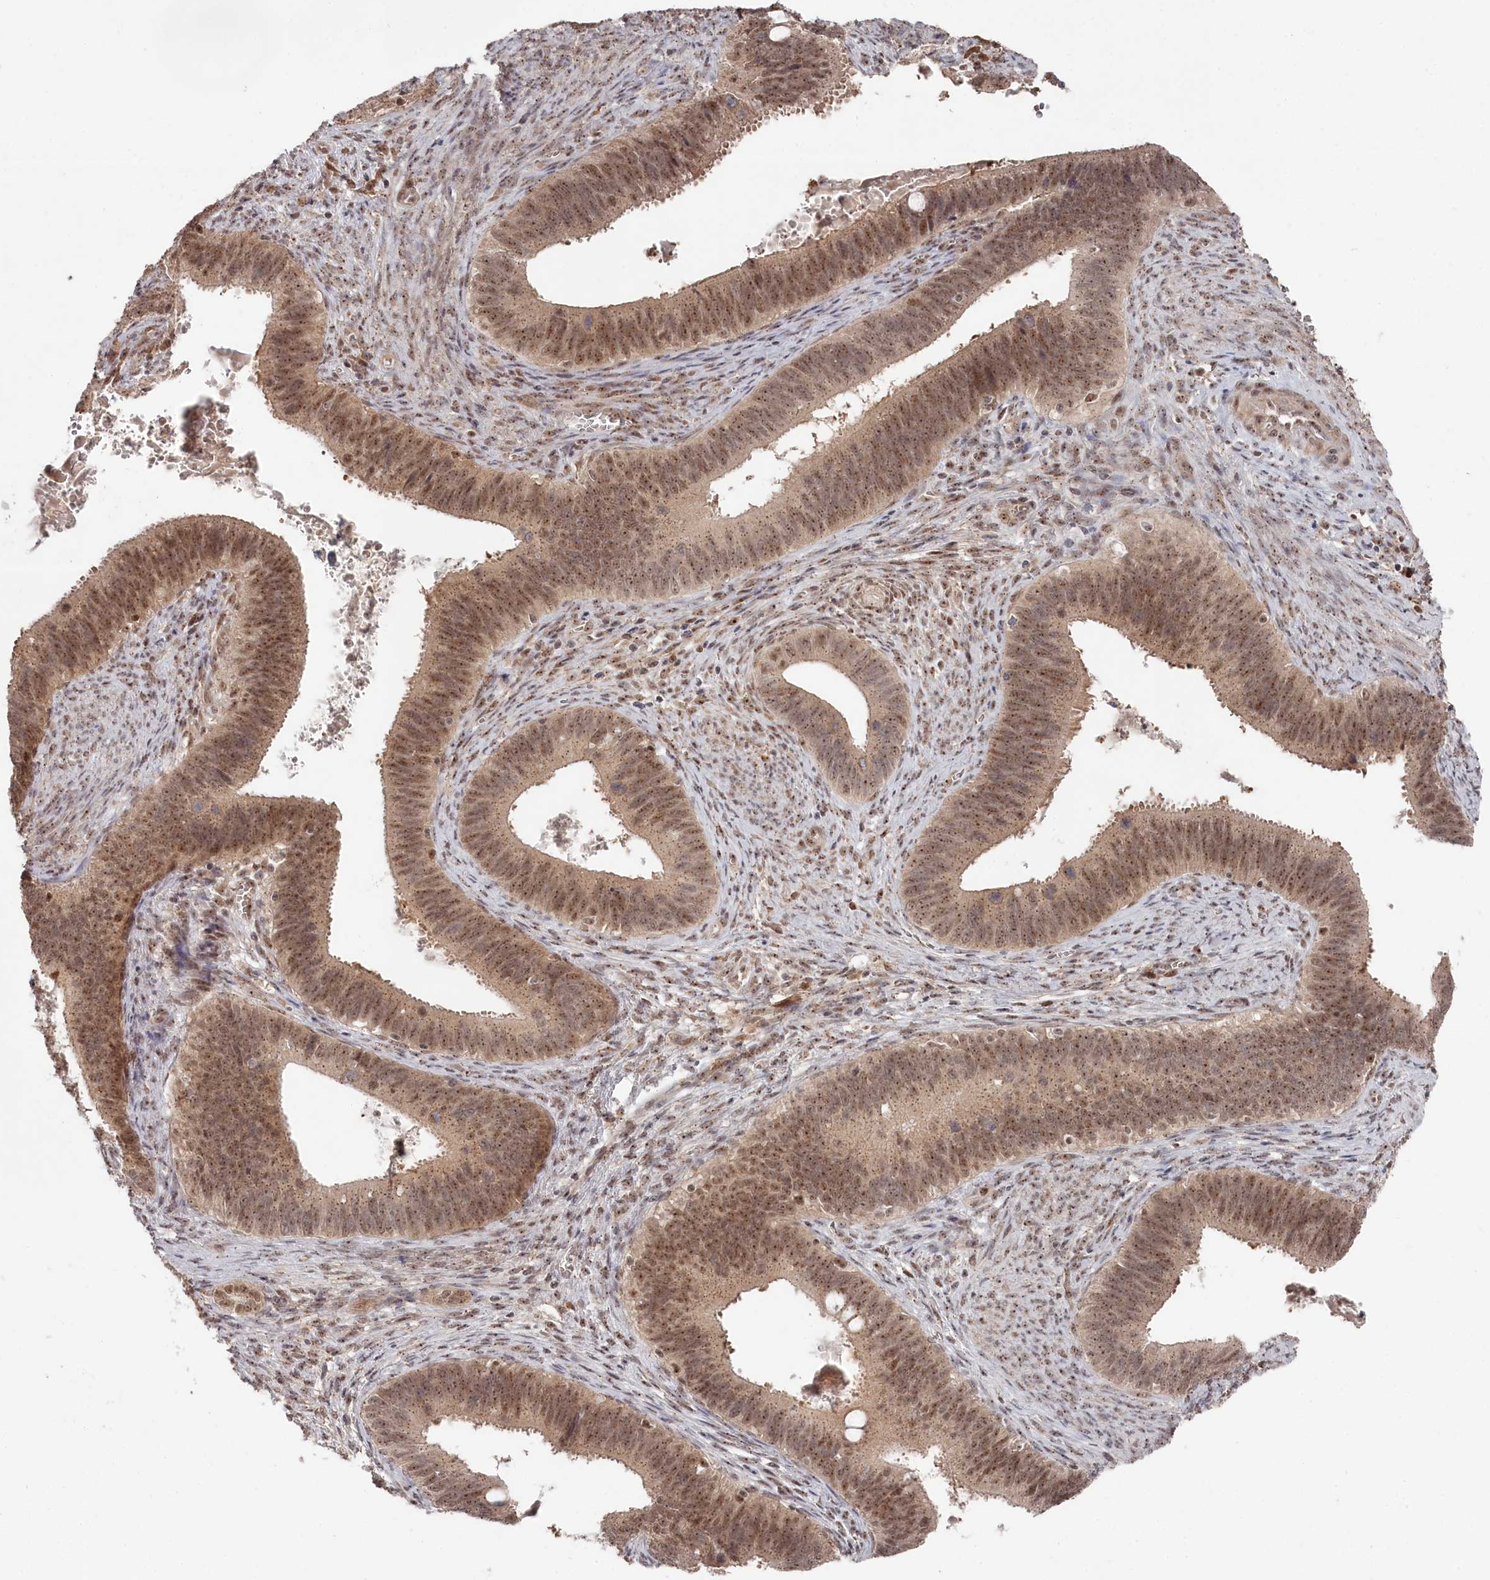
{"staining": {"intensity": "moderate", "quantity": ">75%", "location": "cytoplasmic/membranous,nuclear"}, "tissue": "cervical cancer", "cell_type": "Tumor cells", "image_type": "cancer", "snomed": [{"axis": "morphology", "description": "Adenocarcinoma, NOS"}, {"axis": "topography", "description": "Cervix"}], "caption": "DAB (3,3'-diaminobenzidine) immunohistochemical staining of cervical cancer displays moderate cytoplasmic/membranous and nuclear protein staining in about >75% of tumor cells. Immunohistochemistry (ihc) stains the protein in brown and the nuclei are stained blue.", "gene": "EXOSC1", "patient": {"sex": "female", "age": 42}}